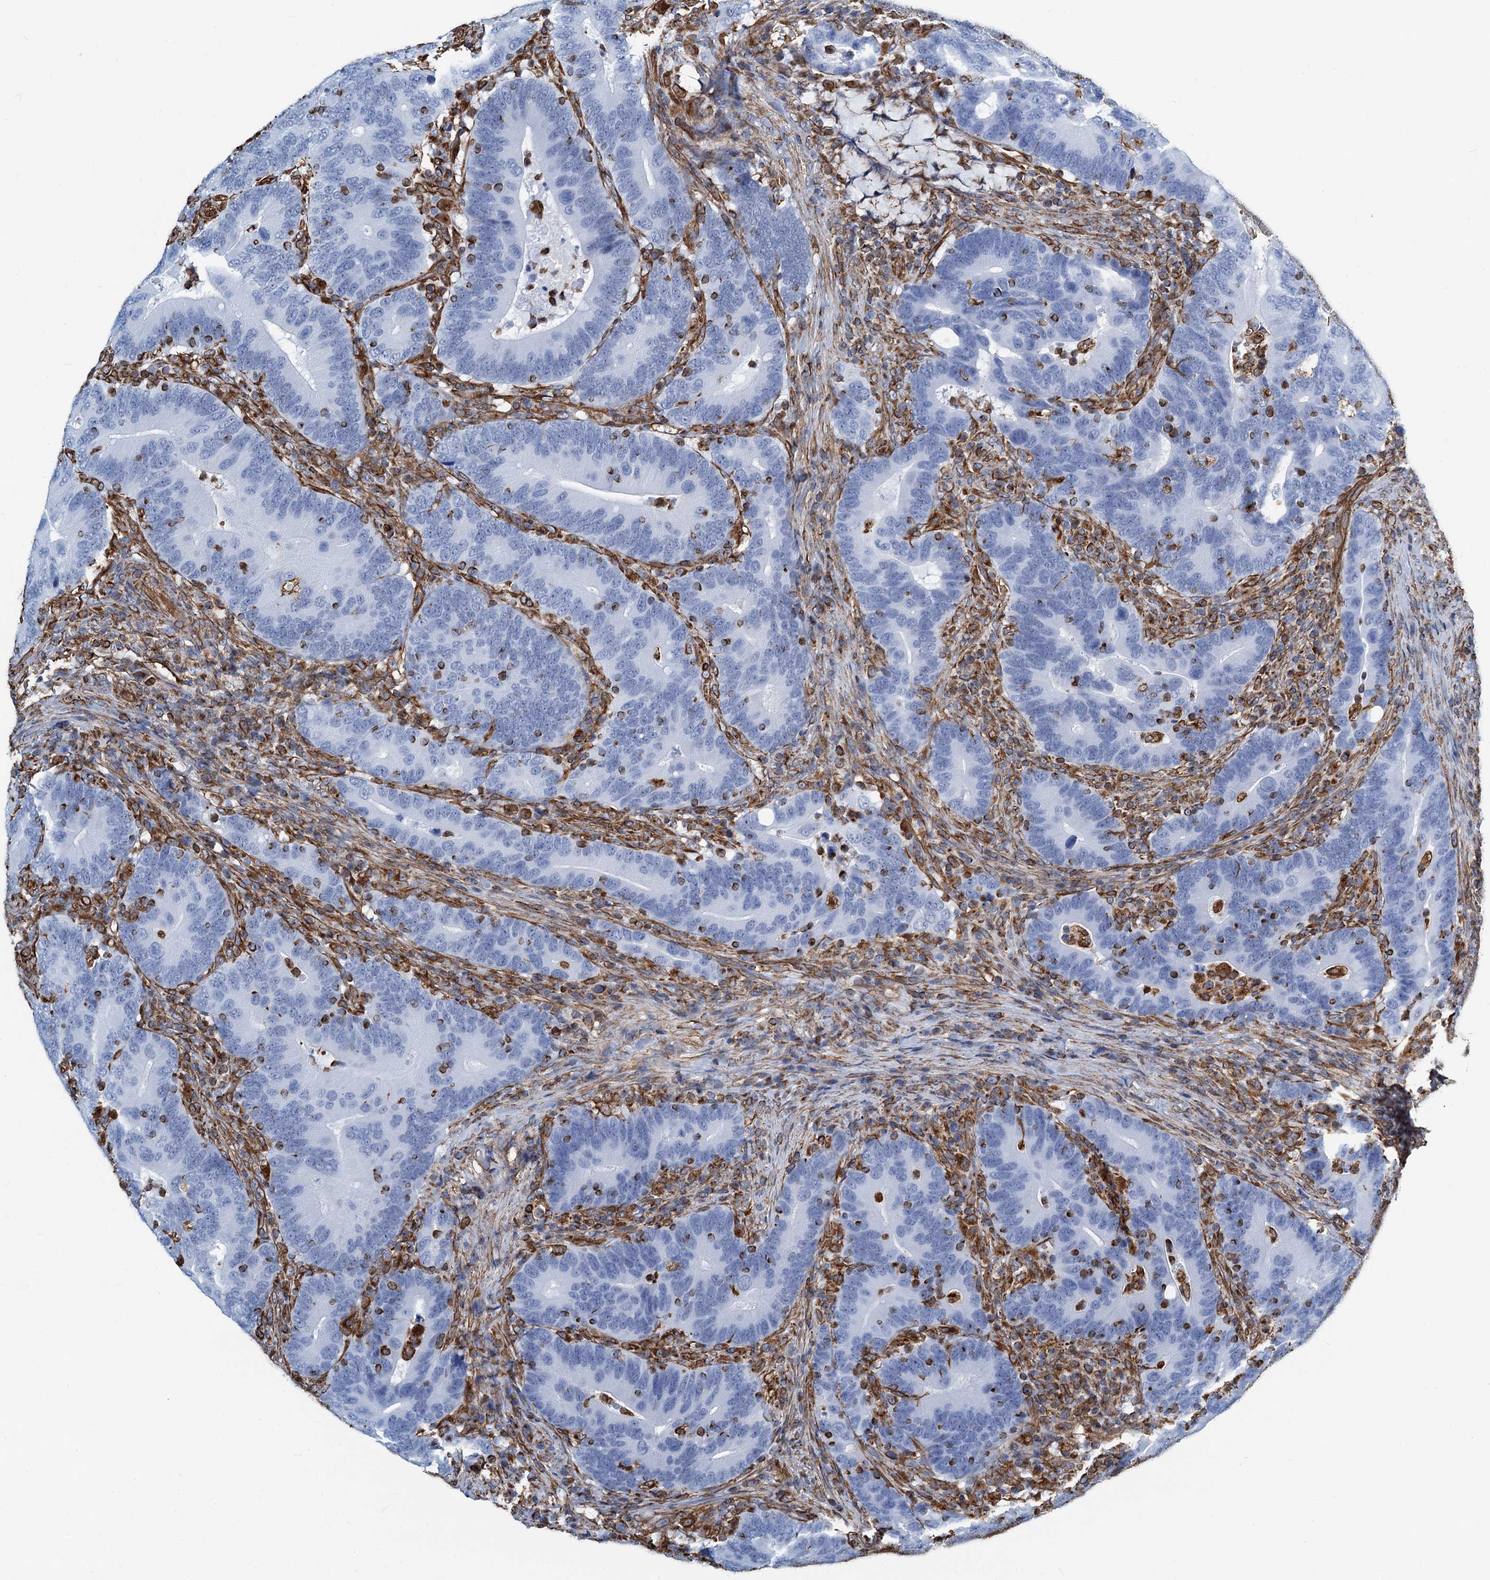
{"staining": {"intensity": "negative", "quantity": "none", "location": "none"}, "tissue": "colorectal cancer", "cell_type": "Tumor cells", "image_type": "cancer", "snomed": [{"axis": "morphology", "description": "Adenocarcinoma, NOS"}, {"axis": "topography", "description": "Colon"}], "caption": "High magnification brightfield microscopy of adenocarcinoma (colorectal) stained with DAB (3,3'-diaminobenzidine) (brown) and counterstained with hematoxylin (blue): tumor cells show no significant expression. (DAB (3,3'-diaminobenzidine) immunohistochemistry with hematoxylin counter stain).", "gene": "PGM2", "patient": {"sex": "female", "age": 66}}